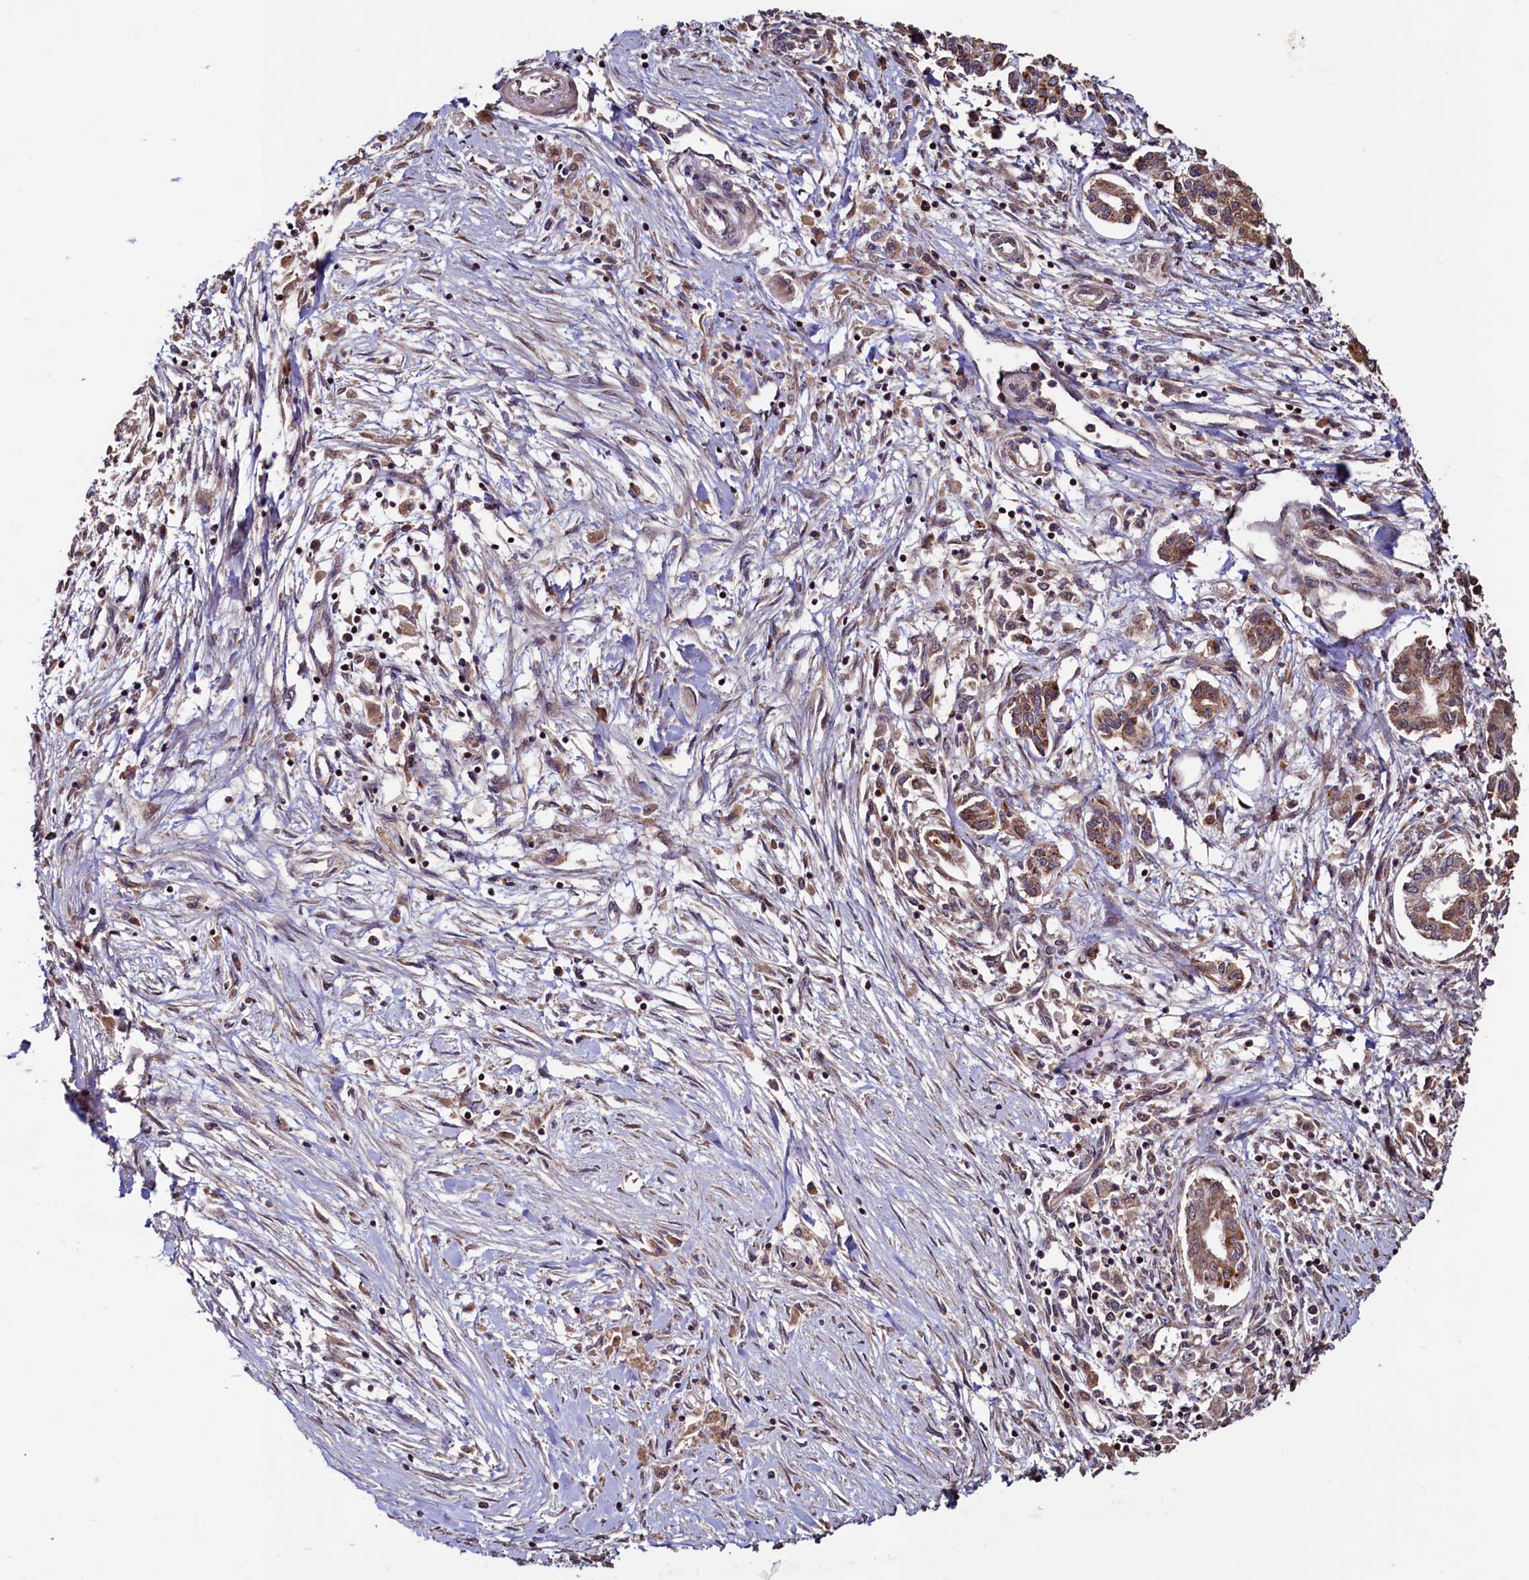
{"staining": {"intensity": "moderate", "quantity": ">75%", "location": "cytoplasmic/membranous"}, "tissue": "pancreatic cancer", "cell_type": "Tumor cells", "image_type": "cancer", "snomed": [{"axis": "morphology", "description": "Adenocarcinoma, NOS"}, {"axis": "topography", "description": "Pancreas"}], "caption": "Tumor cells demonstrate medium levels of moderate cytoplasmic/membranous staining in about >75% of cells in human pancreatic cancer (adenocarcinoma).", "gene": "RBFA", "patient": {"sex": "female", "age": 50}}